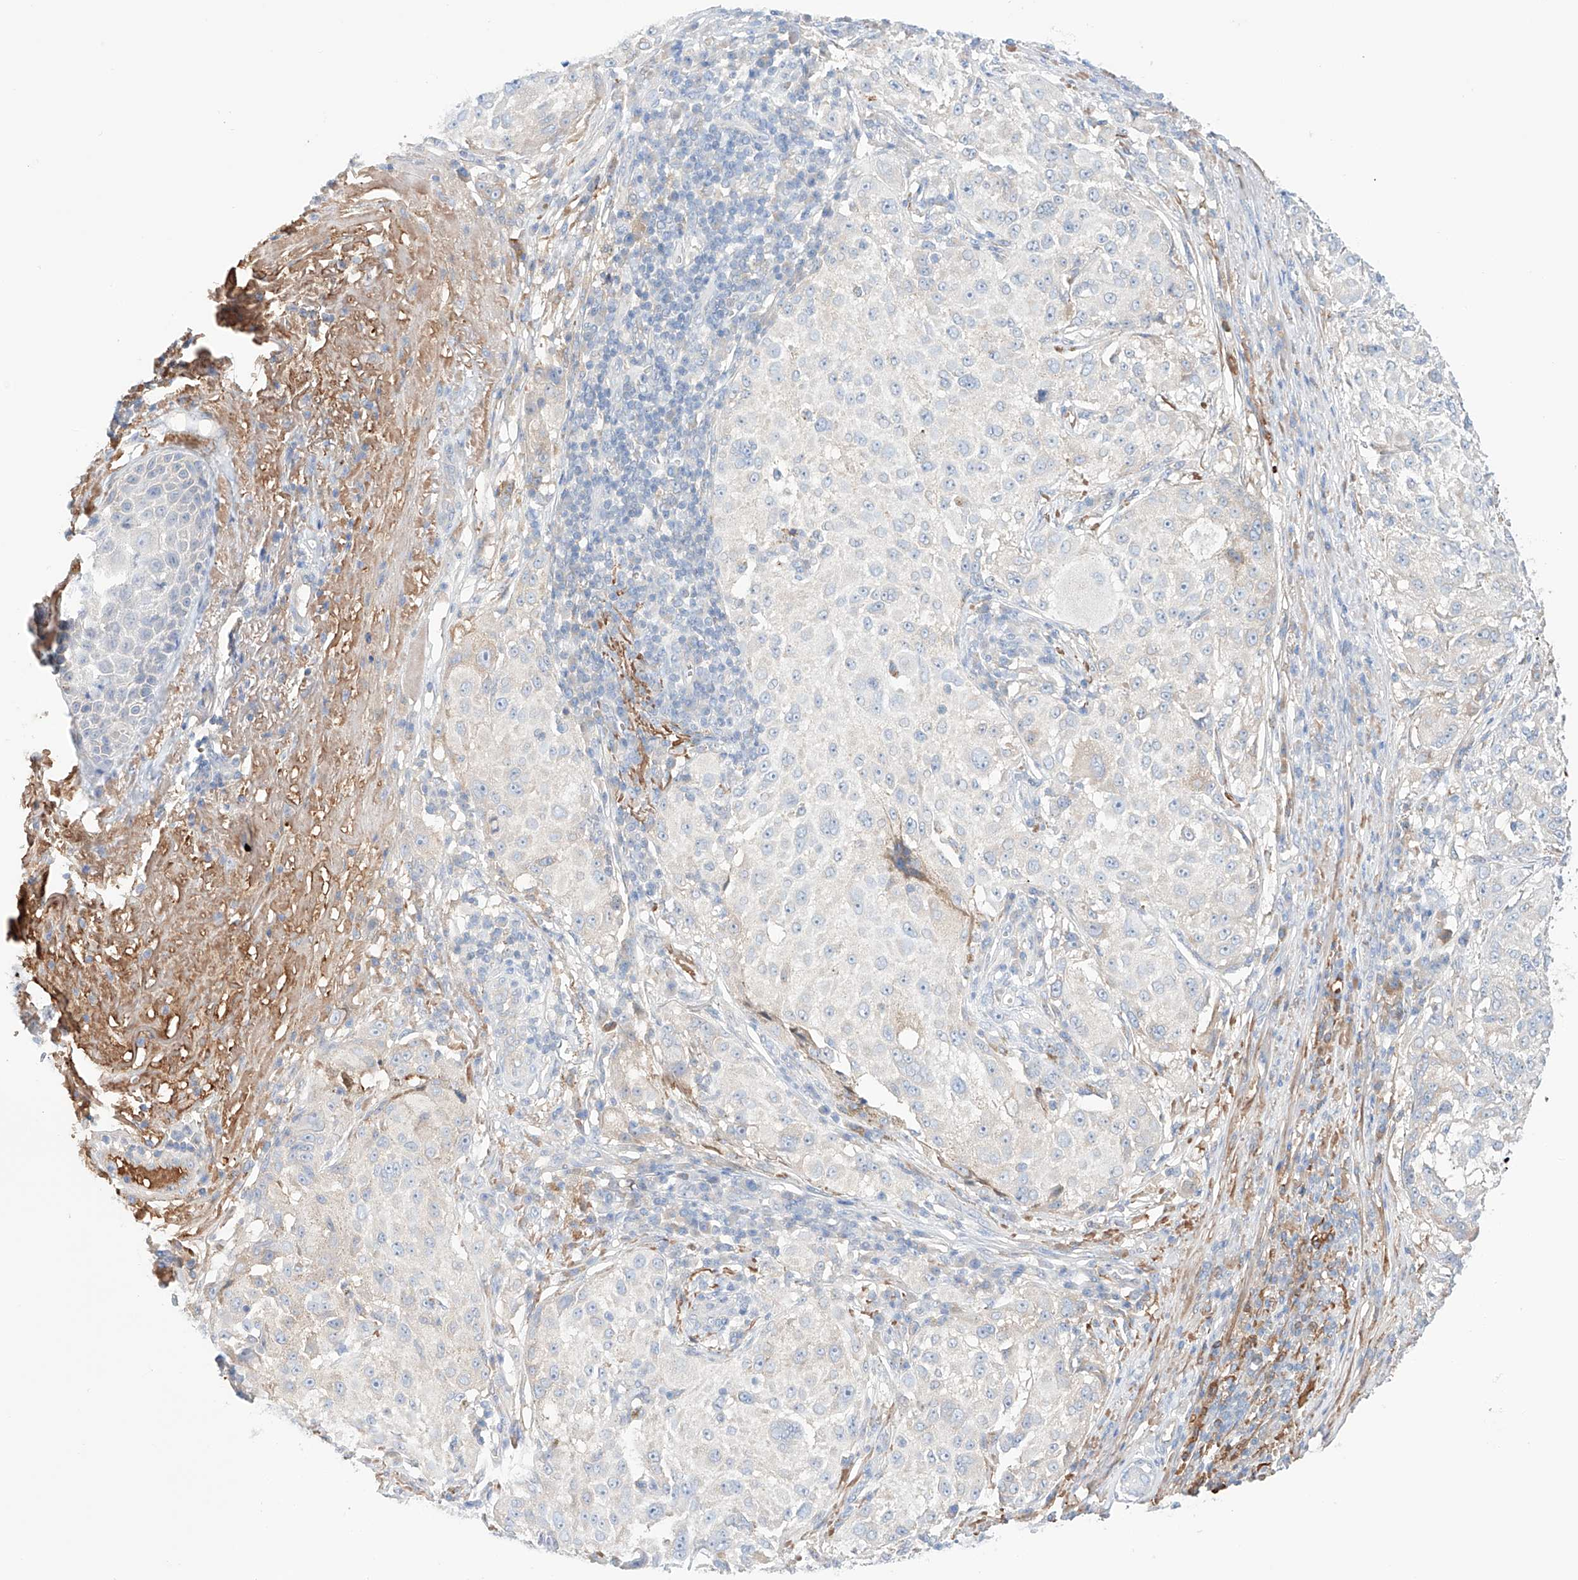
{"staining": {"intensity": "negative", "quantity": "none", "location": "none"}, "tissue": "melanoma", "cell_type": "Tumor cells", "image_type": "cancer", "snomed": [{"axis": "morphology", "description": "Necrosis, NOS"}, {"axis": "morphology", "description": "Malignant melanoma, NOS"}, {"axis": "topography", "description": "Skin"}], "caption": "High power microscopy photomicrograph of an IHC micrograph of malignant melanoma, revealing no significant positivity in tumor cells.", "gene": "PGGT1B", "patient": {"sex": "female", "age": 87}}